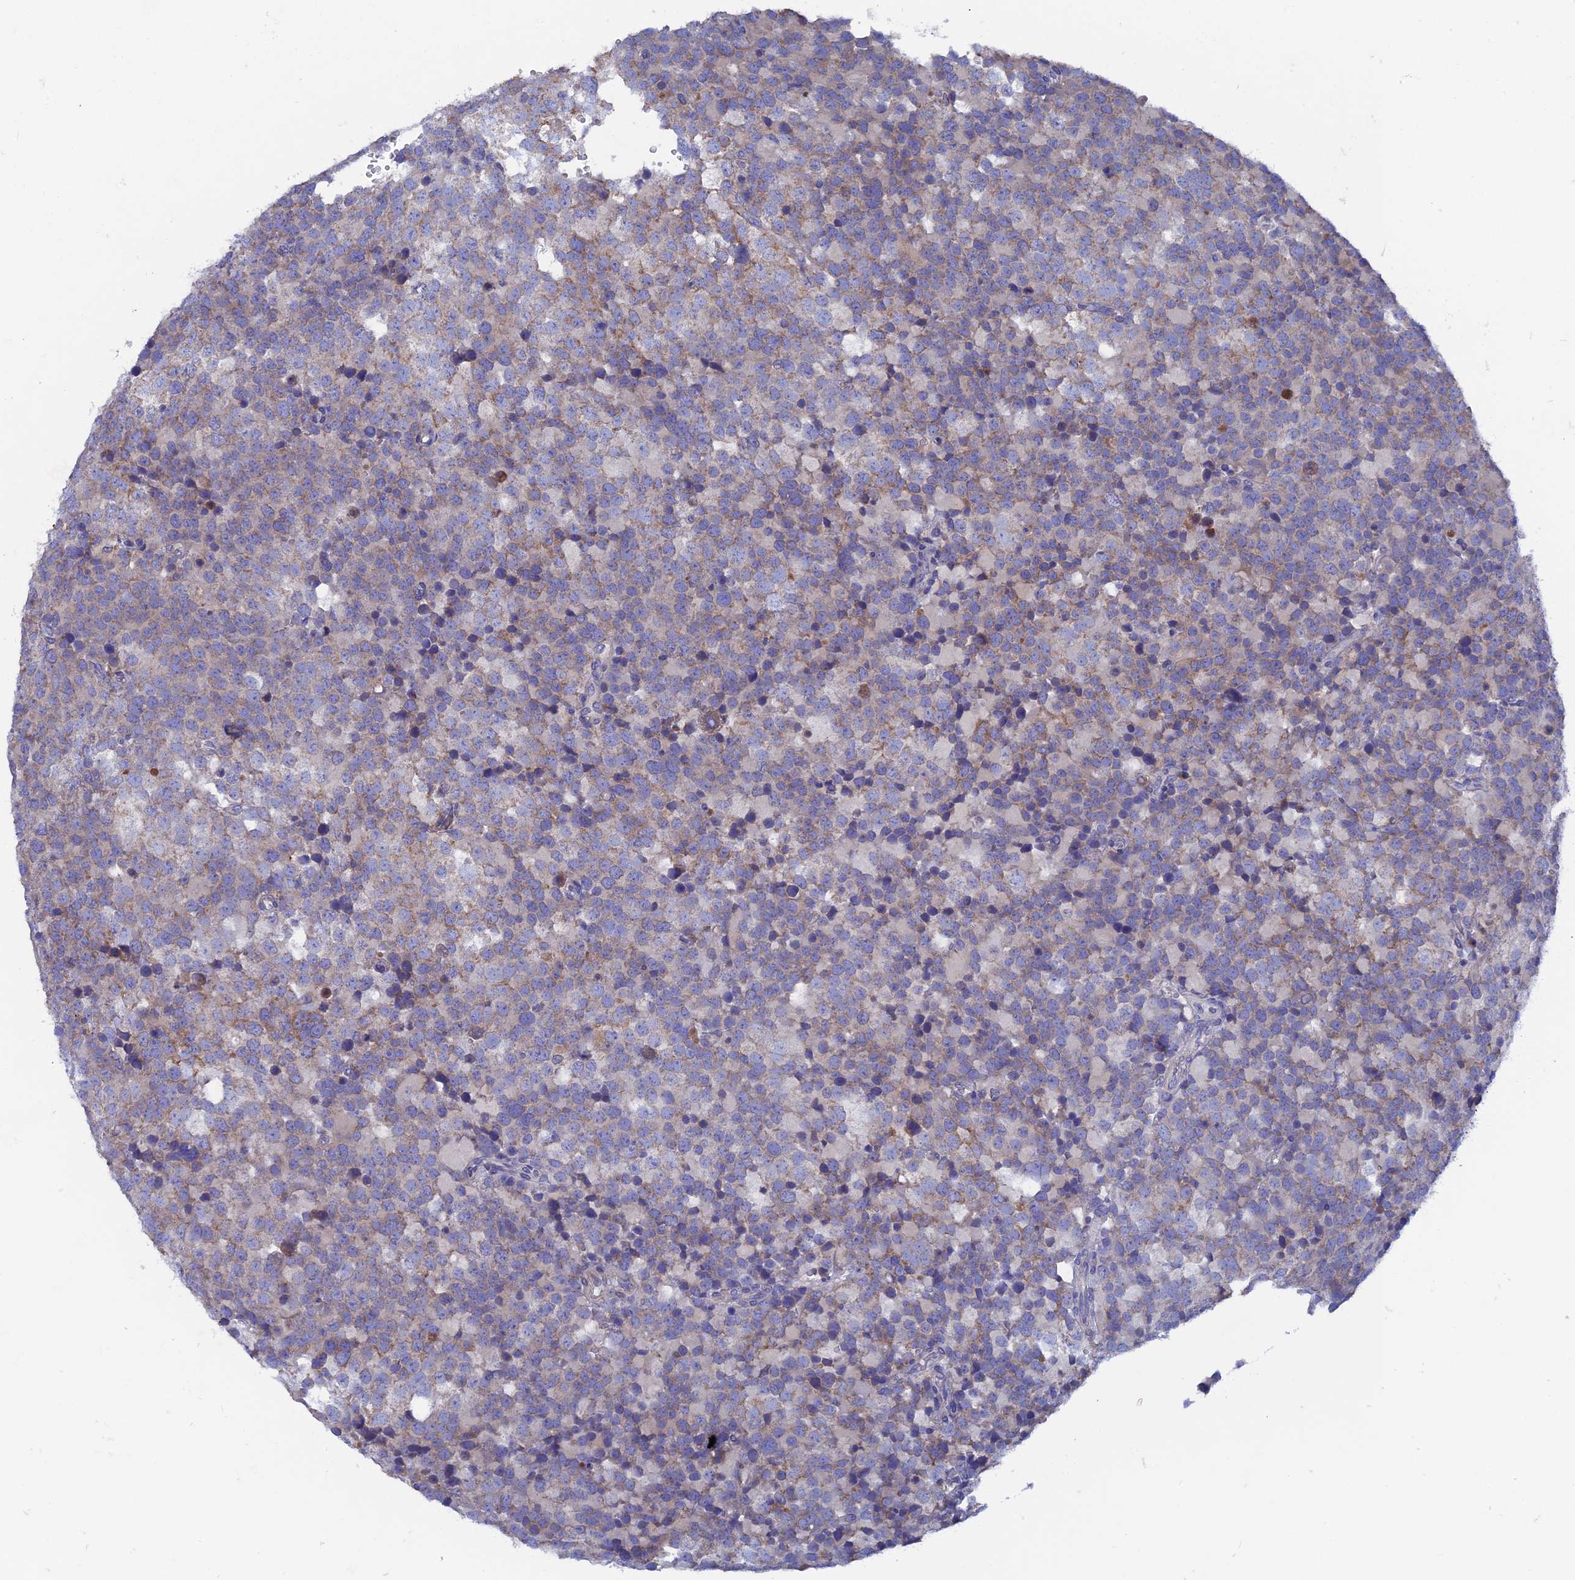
{"staining": {"intensity": "weak", "quantity": "25%-75%", "location": "cytoplasmic/membranous"}, "tissue": "testis cancer", "cell_type": "Tumor cells", "image_type": "cancer", "snomed": [{"axis": "morphology", "description": "Seminoma, NOS"}, {"axis": "topography", "description": "Testis"}], "caption": "Weak cytoplasmic/membranous positivity is identified in about 25%-75% of tumor cells in testis seminoma.", "gene": "AK4", "patient": {"sex": "male", "age": 71}}